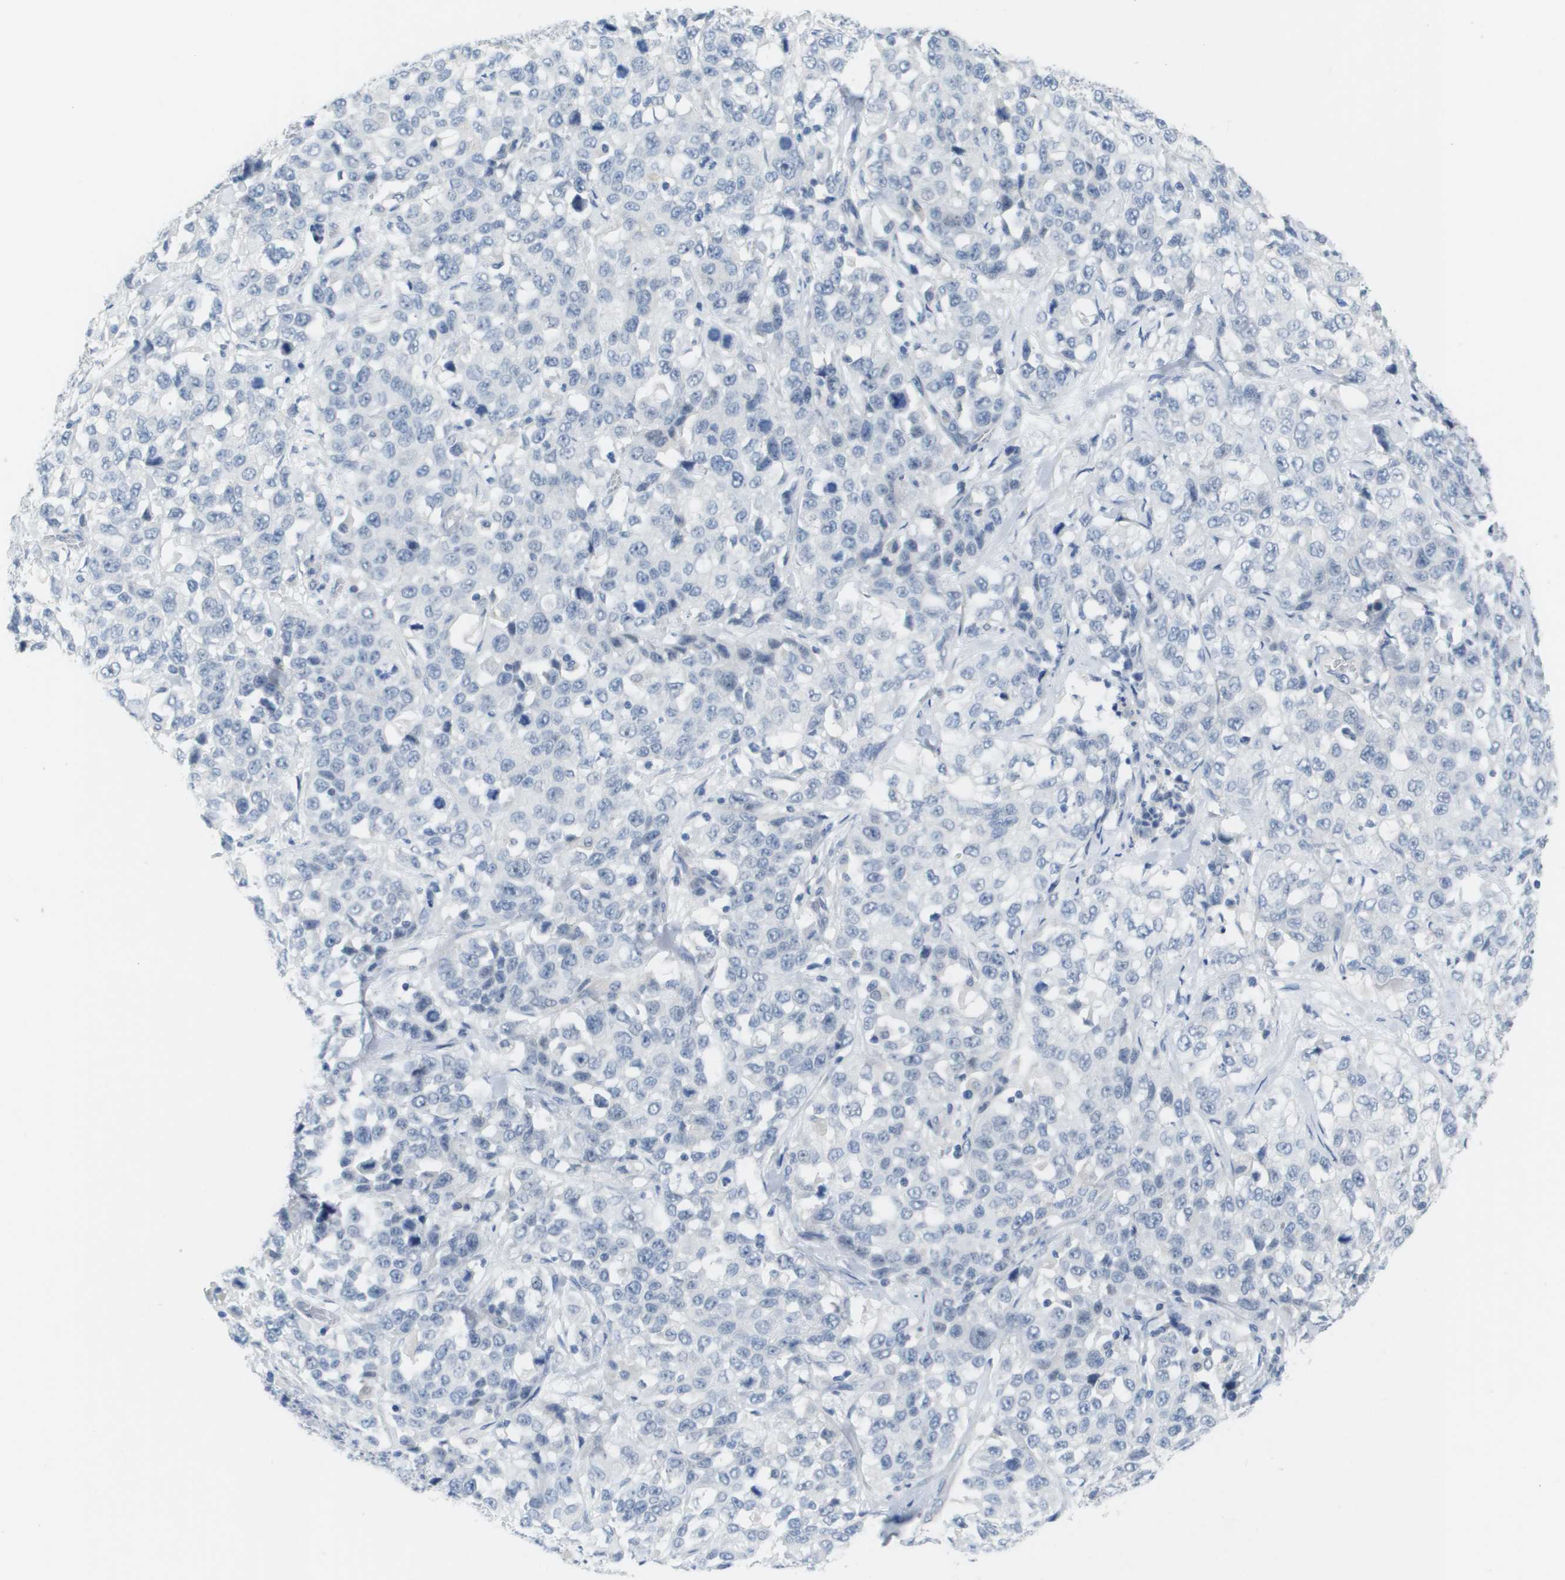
{"staining": {"intensity": "negative", "quantity": "none", "location": "none"}, "tissue": "stomach cancer", "cell_type": "Tumor cells", "image_type": "cancer", "snomed": [{"axis": "morphology", "description": "Normal tissue, NOS"}, {"axis": "morphology", "description": "Adenocarcinoma, NOS"}, {"axis": "topography", "description": "Stomach"}], "caption": "DAB immunohistochemical staining of stomach cancer (adenocarcinoma) exhibits no significant staining in tumor cells.", "gene": "PDE4A", "patient": {"sex": "male", "age": 48}}